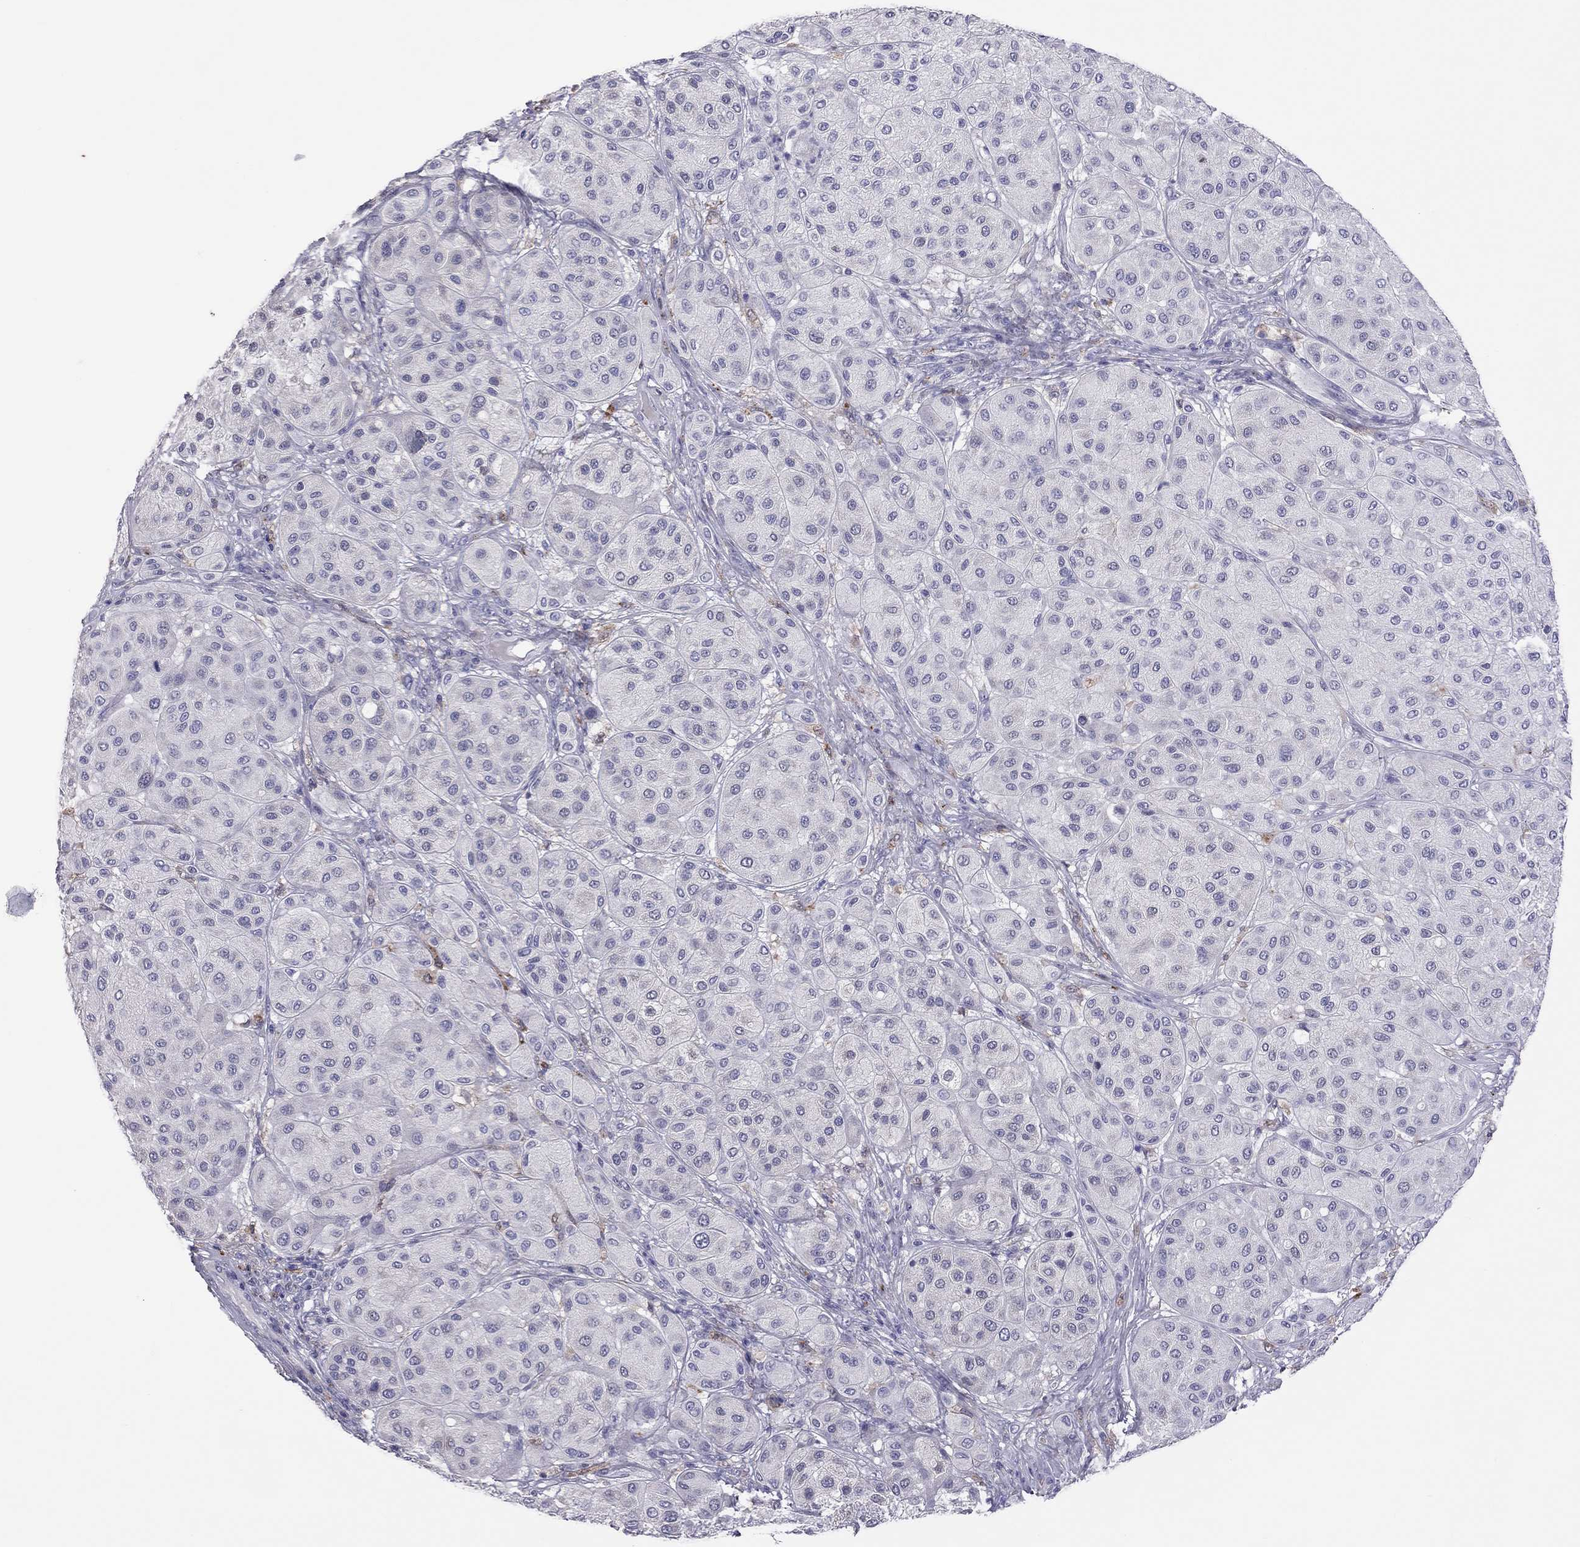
{"staining": {"intensity": "negative", "quantity": "none", "location": "none"}, "tissue": "melanoma", "cell_type": "Tumor cells", "image_type": "cancer", "snomed": [{"axis": "morphology", "description": "Malignant melanoma, Metastatic site"}, {"axis": "topography", "description": "Smooth muscle"}], "caption": "IHC histopathology image of melanoma stained for a protein (brown), which exhibits no positivity in tumor cells.", "gene": "PPP1R3A", "patient": {"sex": "male", "age": 41}}